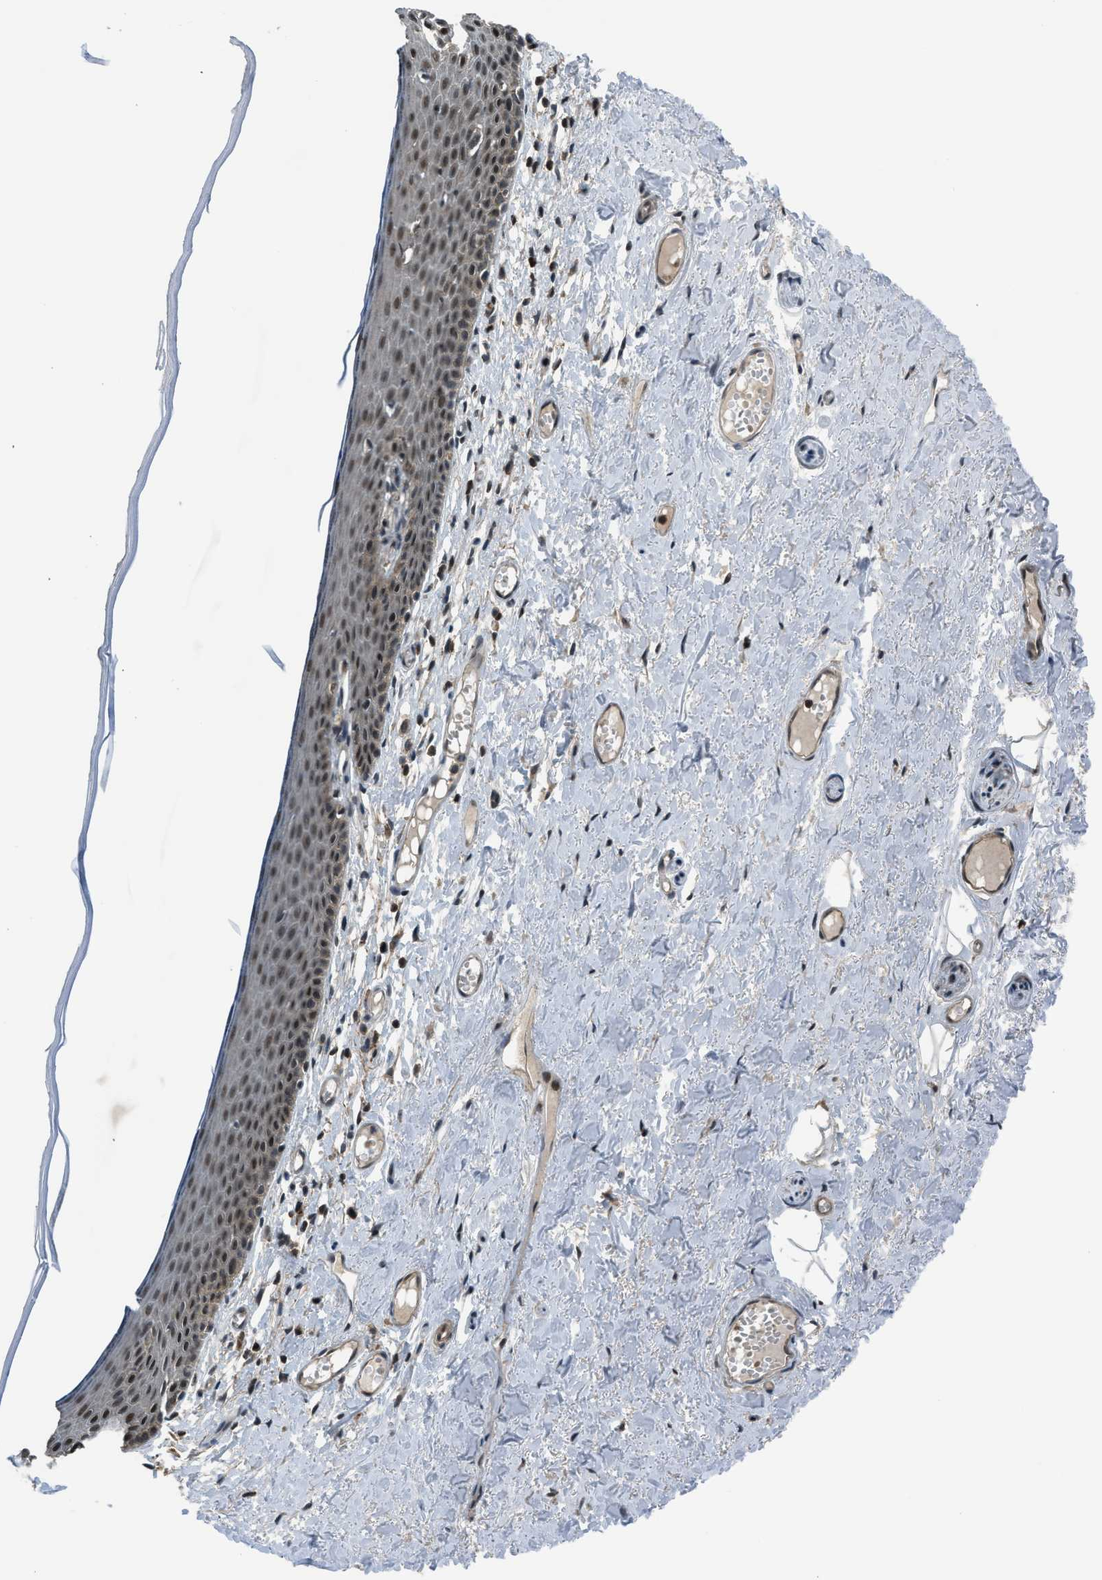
{"staining": {"intensity": "moderate", "quantity": ">75%", "location": "cytoplasmic/membranous,nuclear"}, "tissue": "skin", "cell_type": "Epidermal cells", "image_type": "normal", "snomed": [{"axis": "morphology", "description": "Normal tissue, NOS"}, {"axis": "topography", "description": "Adipose tissue"}, {"axis": "topography", "description": "Vascular tissue"}, {"axis": "topography", "description": "Anal"}, {"axis": "topography", "description": "Peripheral nerve tissue"}], "caption": "Skin stained for a protein exhibits moderate cytoplasmic/membranous,nuclear positivity in epidermal cells.", "gene": "LMLN", "patient": {"sex": "female", "age": 54}}